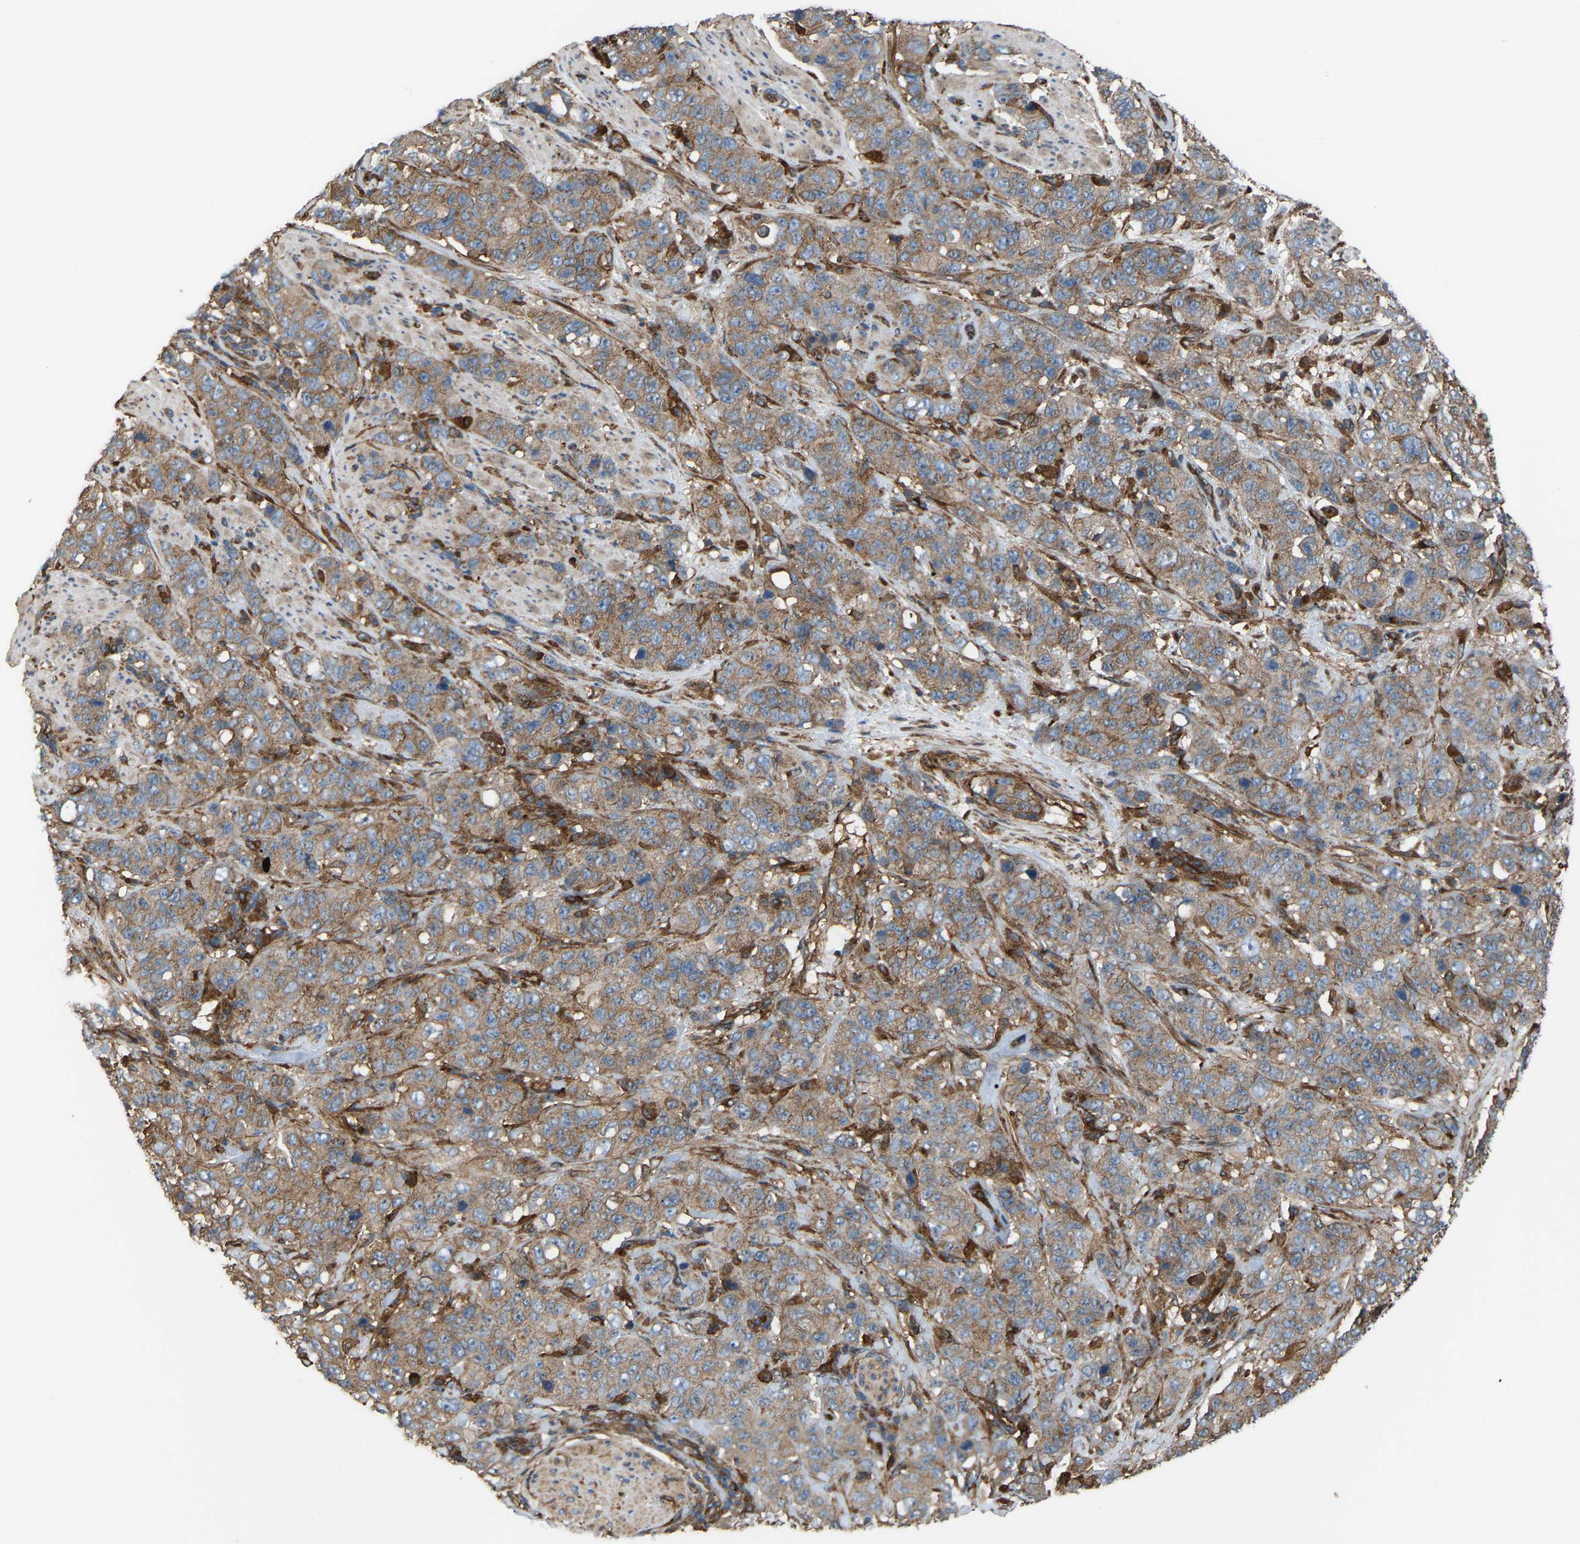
{"staining": {"intensity": "moderate", "quantity": ">75%", "location": "cytoplasmic/membranous"}, "tissue": "stomach cancer", "cell_type": "Tumor cells", "image_type": "cancer", "snomed": [{"axis": "morphology", "description": "Adenocarcinoma, NOS"}, {"axis": "topography", "description": "Stomach"}], "caption": "A brown stain shows moderate cytoplasmic/membranous expression of a protein in human stomach cancer tumor cells. (DAB IHC with brightfield microscopy, high magnification).", "gene": "PICALM", "patient": {"sex": "male", "age": 48}}